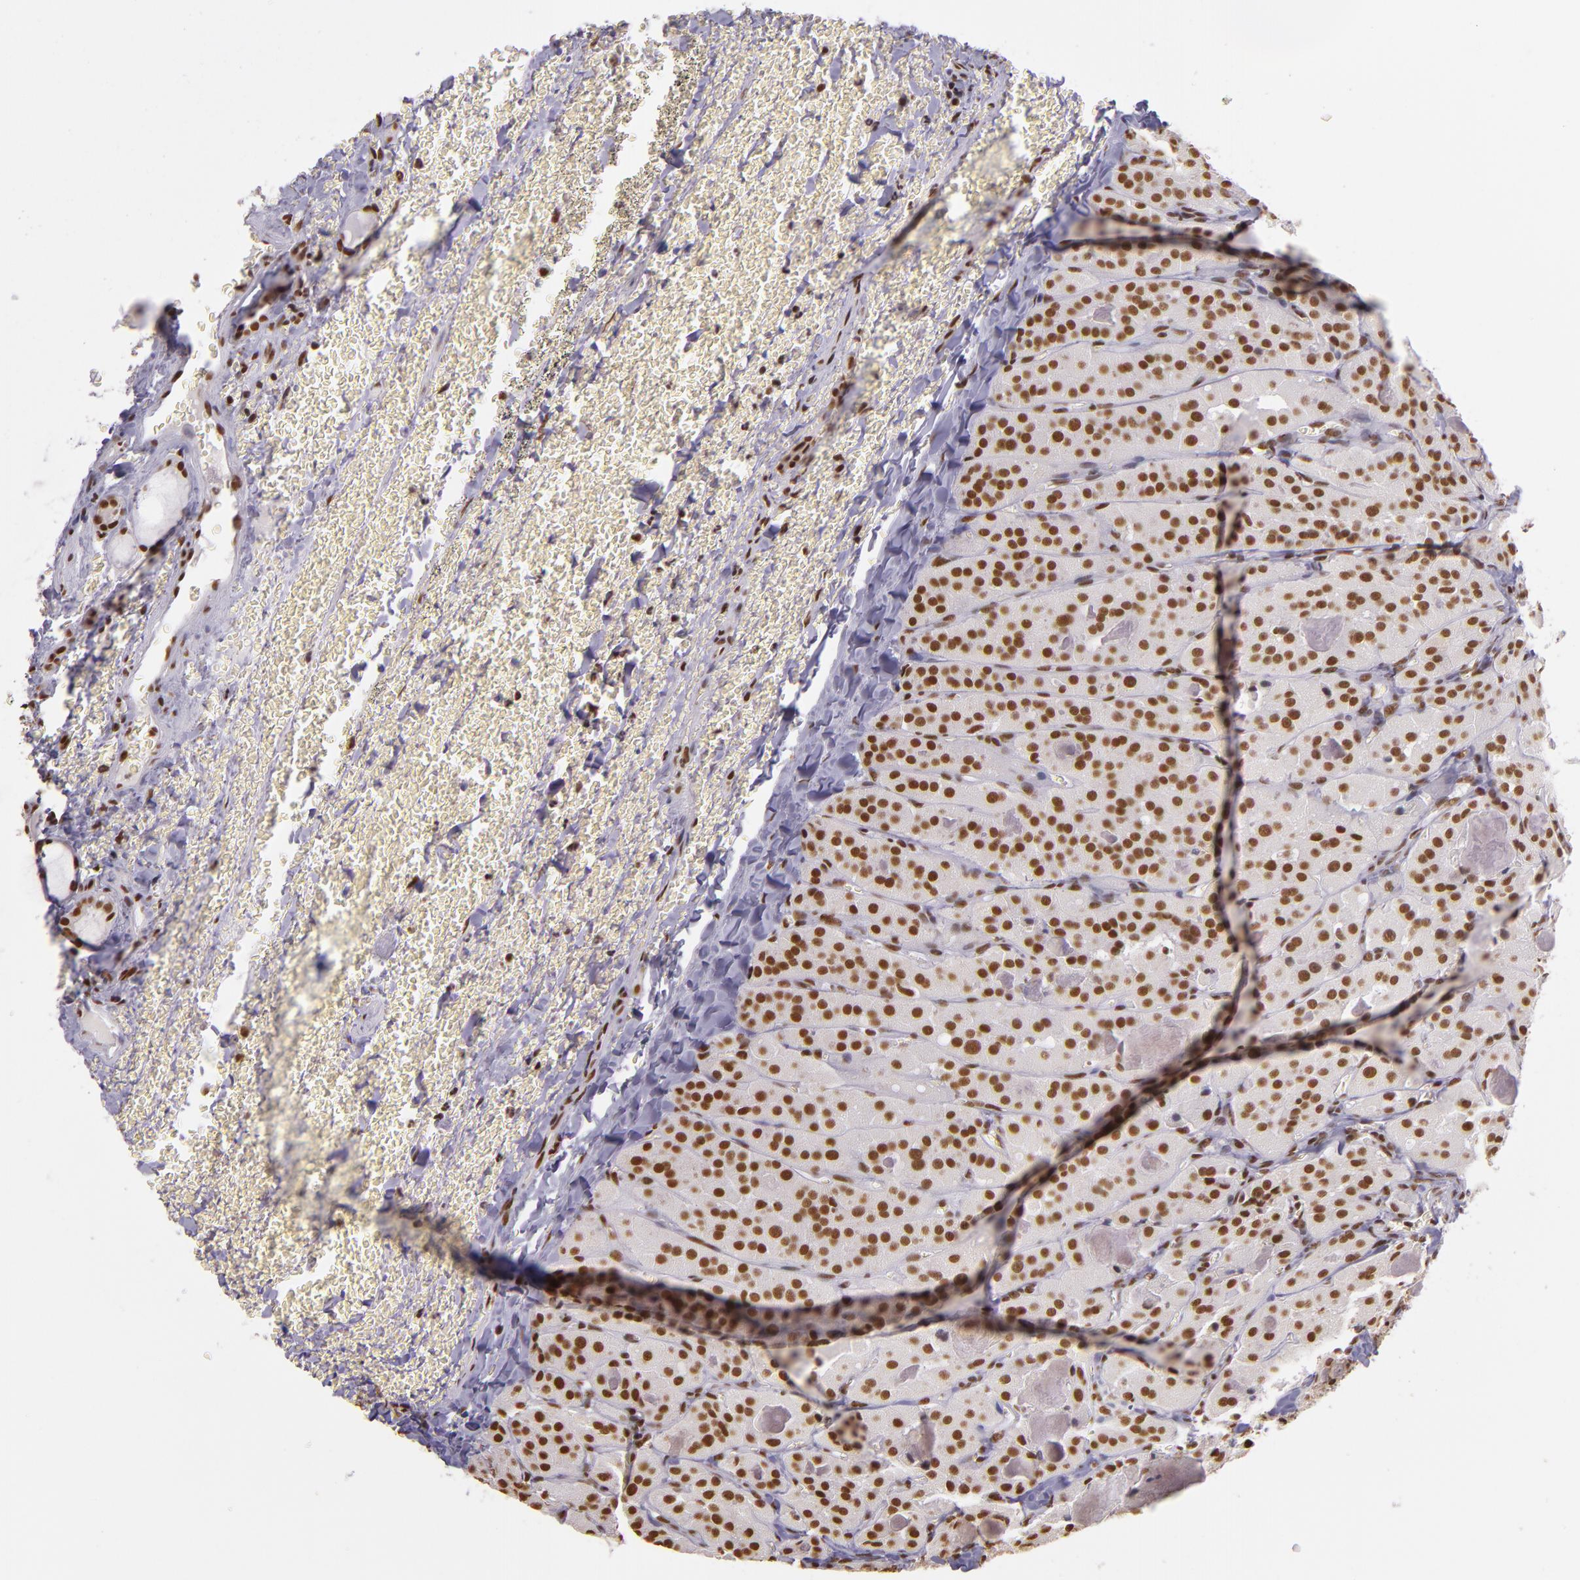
{"staining": {"intensity": "moderate", "quantity": ">75%", "location": "nuclear"}, "tissue": "thyroid cancer", "cell_type": "Tumor cells", "image_type": "cancer", "snomed": [{"axis": "morphology", "description": "Carcinoma, NOS"}, {"axis": "topography", "description": "Thyroid gland"}], "caption": "A high-resolution micrograph shows IHC staining of thyroid cancer, which reveals moderate nuclear staining in about >75% of tumor cells.", "gene": "USF1", "patient": {"sex": "male", "age": 76}}